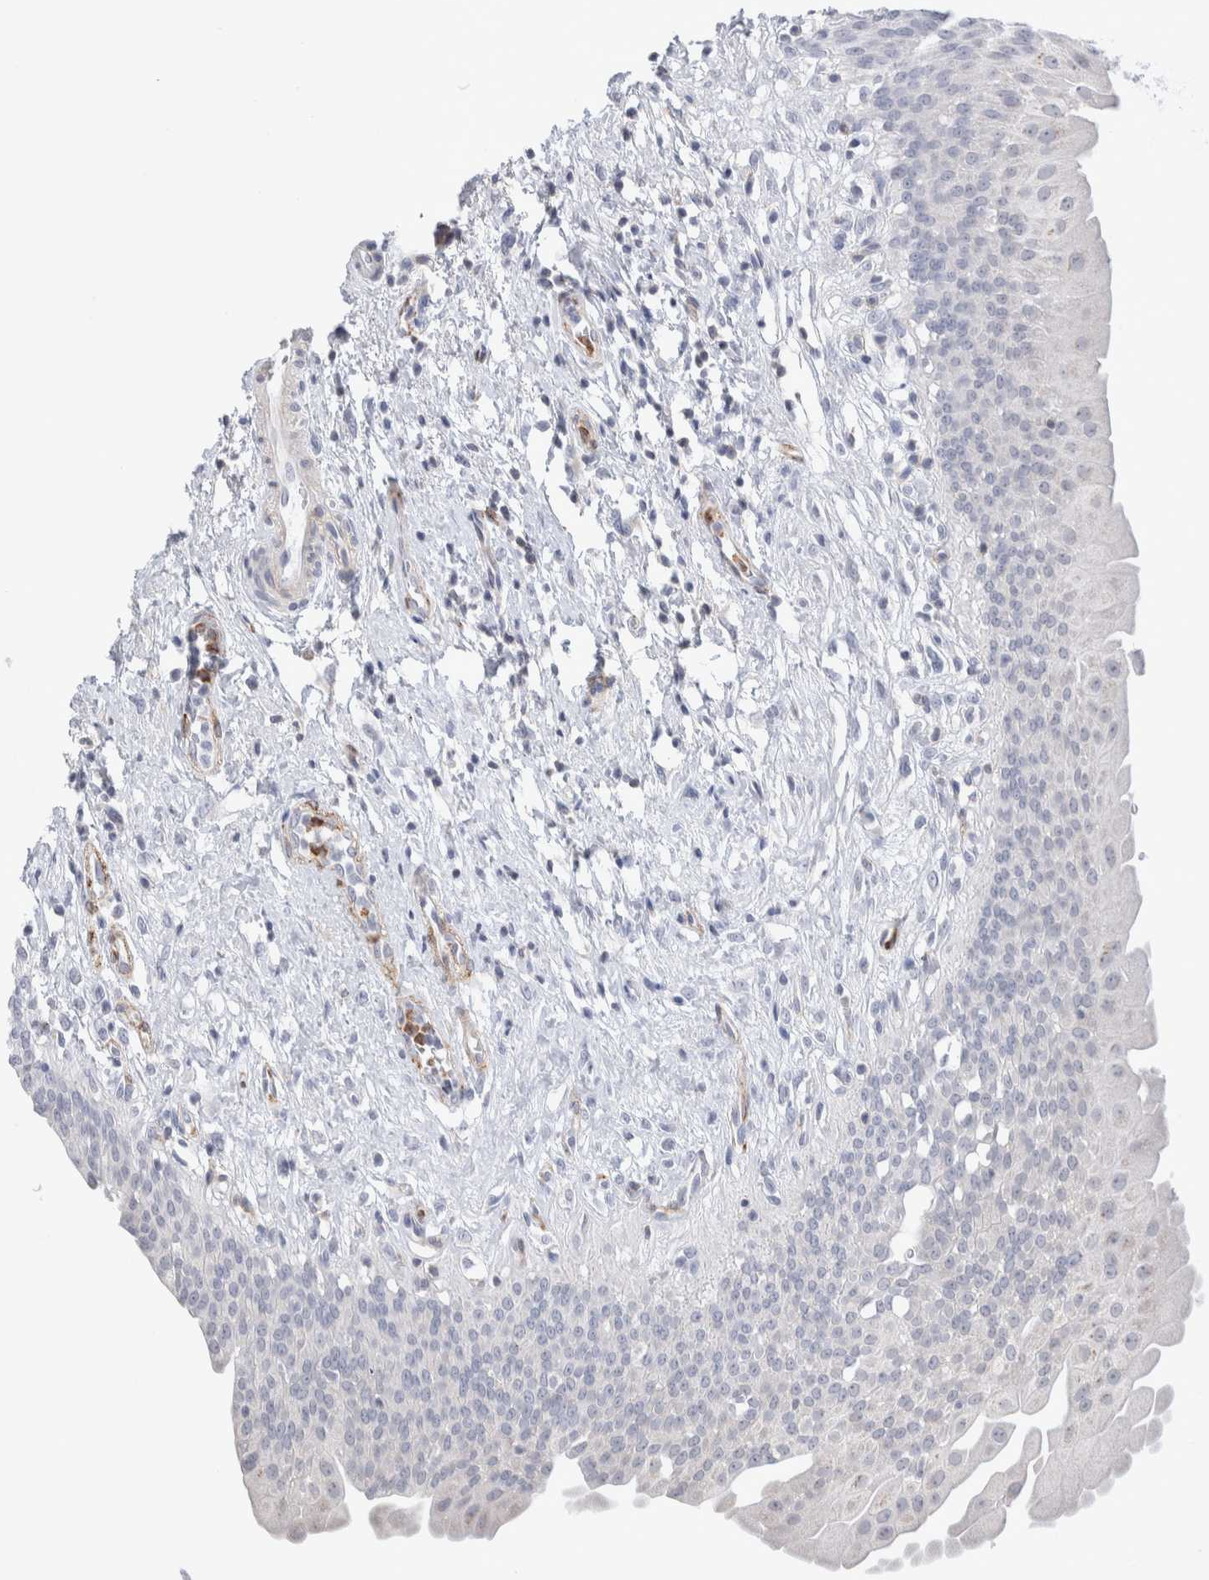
{"staining": {"intensity": "negative", "quantity": "none", "location": "none"}, "tissue": "urothelial cancer", "cell_type": "Tumor cells", "image_type": "cancer", "snomed": [{"axis": "morphology", "description": "Normal tissue, NOS"}, {"axis": "morphology", "description": "Urothelial carcinoma, Low grade"}, {"axis": "topography", "description": "Smooth muscle"}, {"axis": "topography", "description": "Urinary bladder"}], "caption": "Urothelial cancer was stained to show a protein in brown. There is no significant expression in tumor cells.", "gene": "SEPTIN4", "patient": {"sex": "male", "age": 60}}